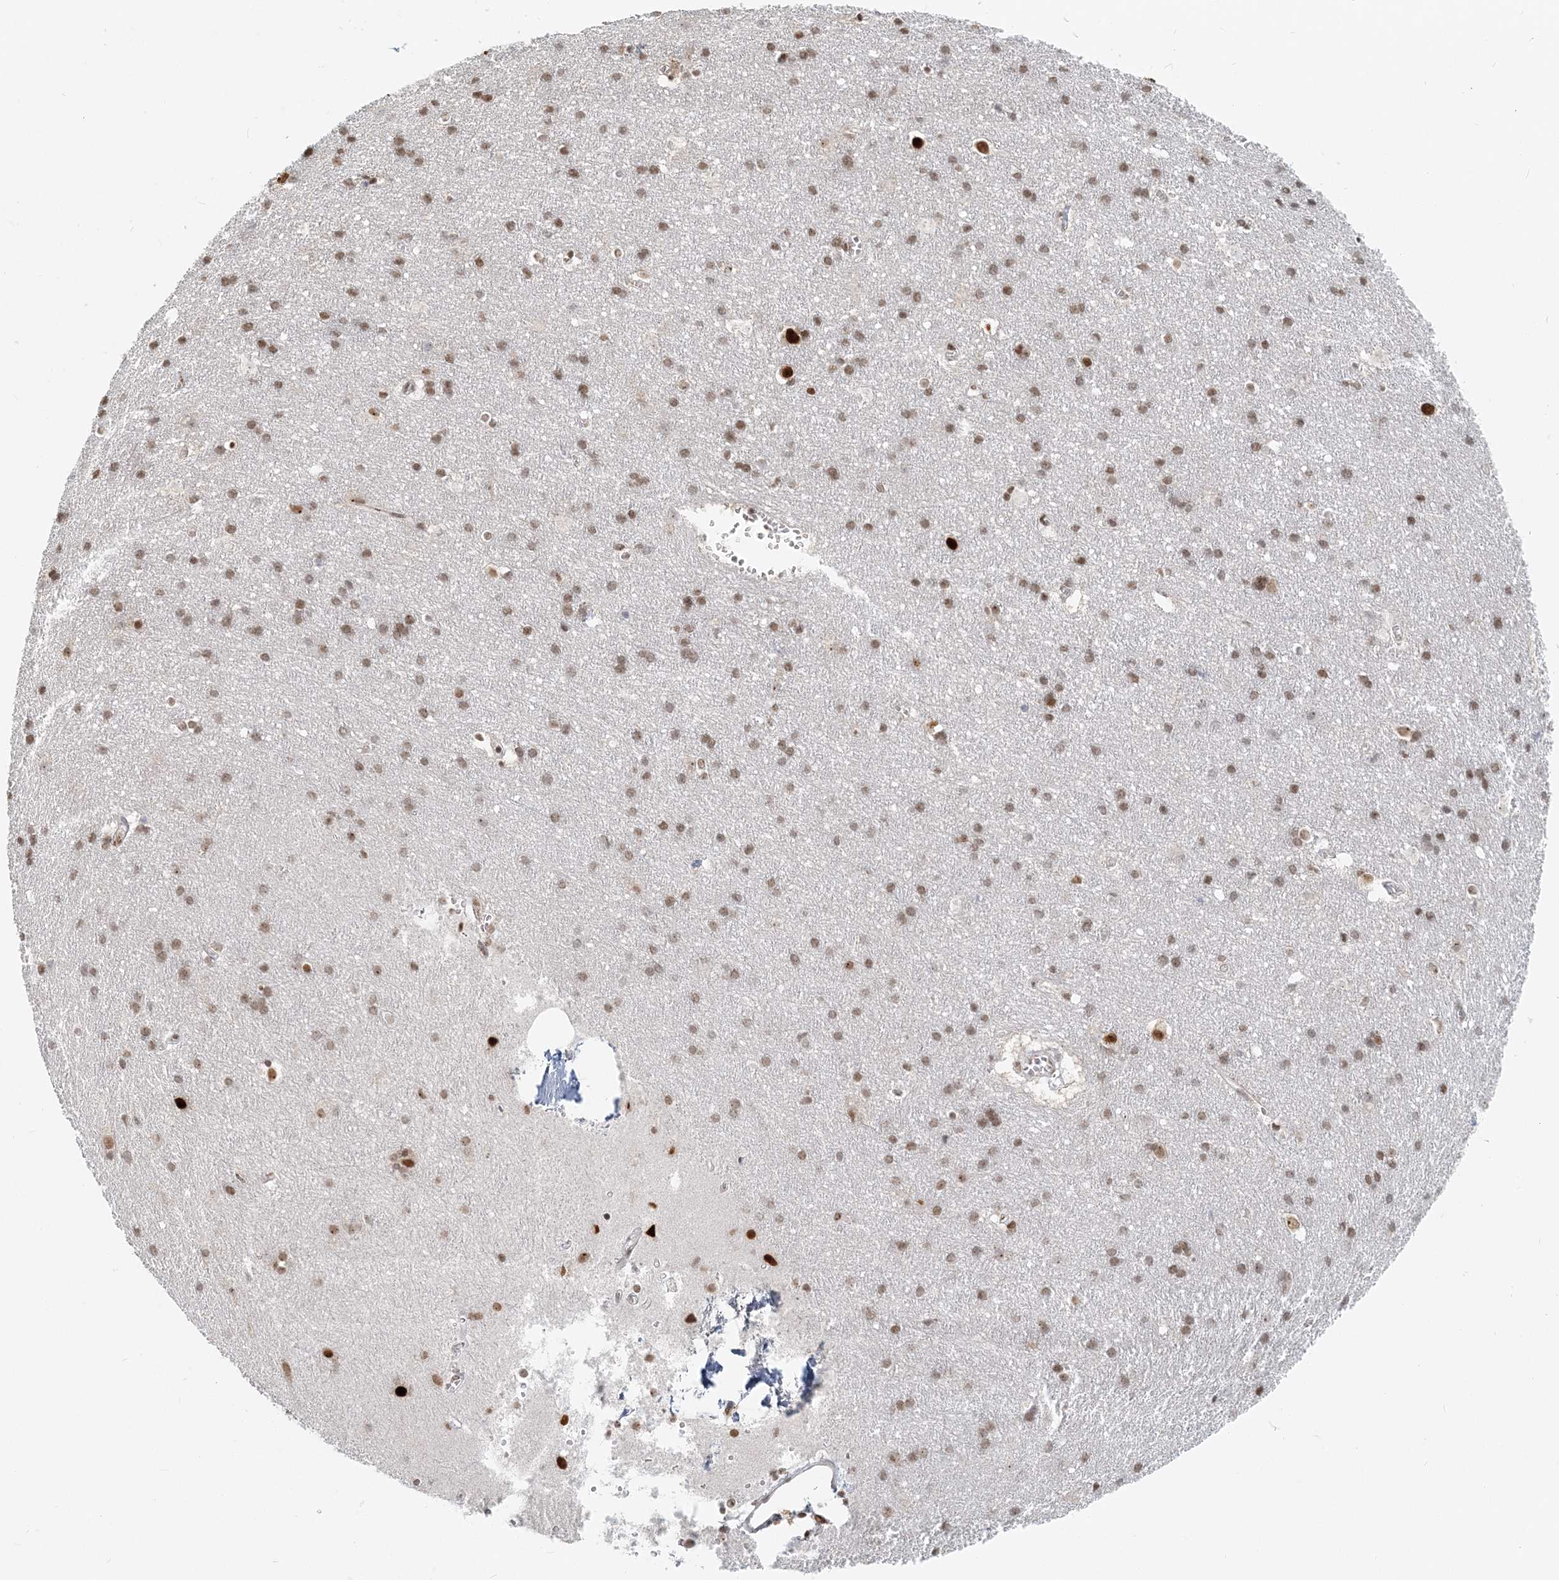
{"staining": {"intensity": "weak", "quantity": "25%-75%", "location": "nuclear"}, "tissue": "cerebral cortex", "cell_type": "Endothelial cells", "image_type": "normal", "snomed": [{"axis": "morphology", "description": "Normal tissue, NOS"}, {"axis": "topography", "description": "Cerebral cortex"}], "caption": "IHC photomicrograph of unremarkable human cerebral cortex stained for a protein (brown), which demonstrates low levels of weak nuclear staining in about 25%-75% of endothelial cells.", "gene": "BAZ1B", "patient": {"sex": "male", "age": 54}}